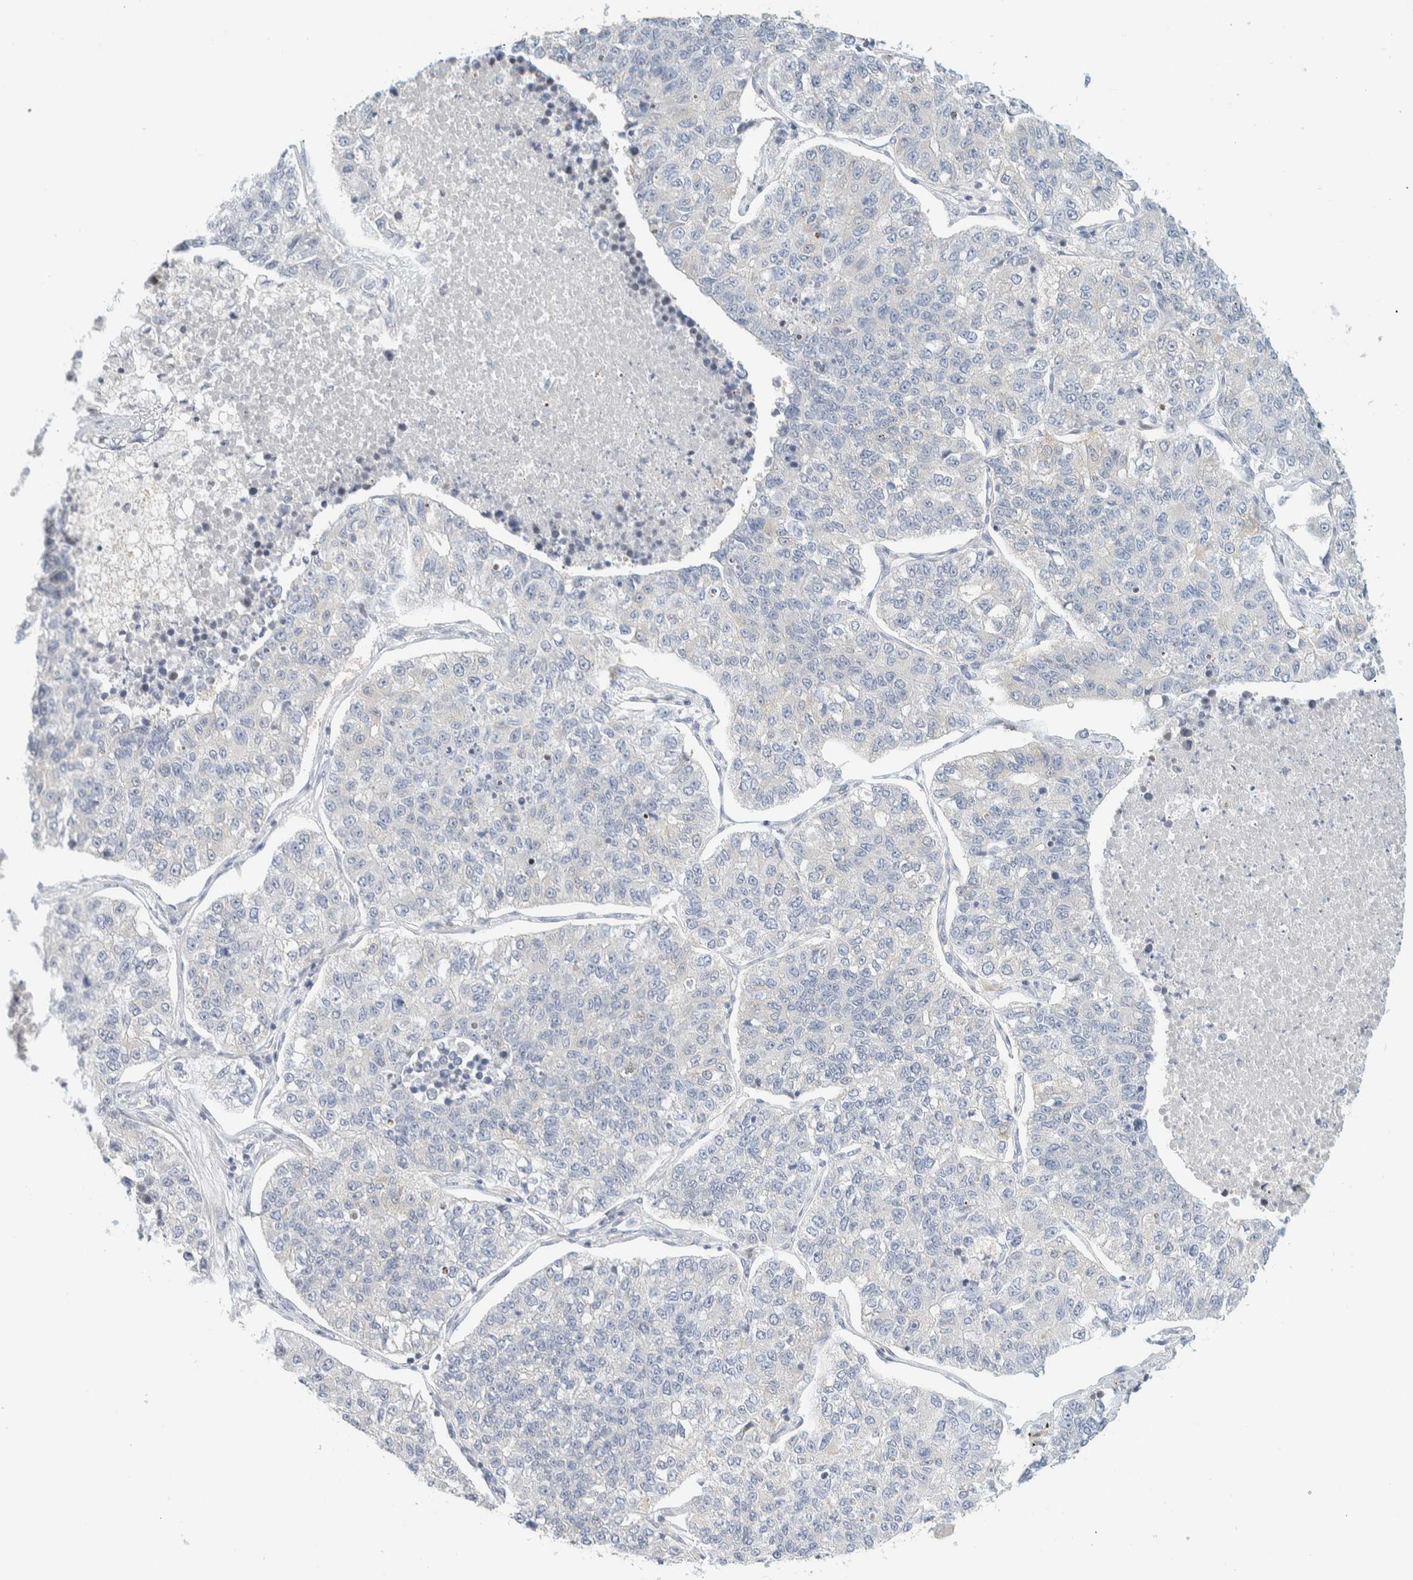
{"staining": {"intensity": "negative", "quantity": "none", "location": "none"}, "tissue": "lung cancer", "cell_type": "Tumor cells", "image_type": "cancer", "snomed": [{"axis": "morphology", "description": "Adenocarcinoma, NOS"}, {"axis": "topography", "description": "Lung"}], "caption": "Immunohistochemical staining of lung cancer (adenocarcinoma) shows no significant expression in tumor cells.", "gene": "PCYT2", "patient": {"sex": "male", "age": 49}}